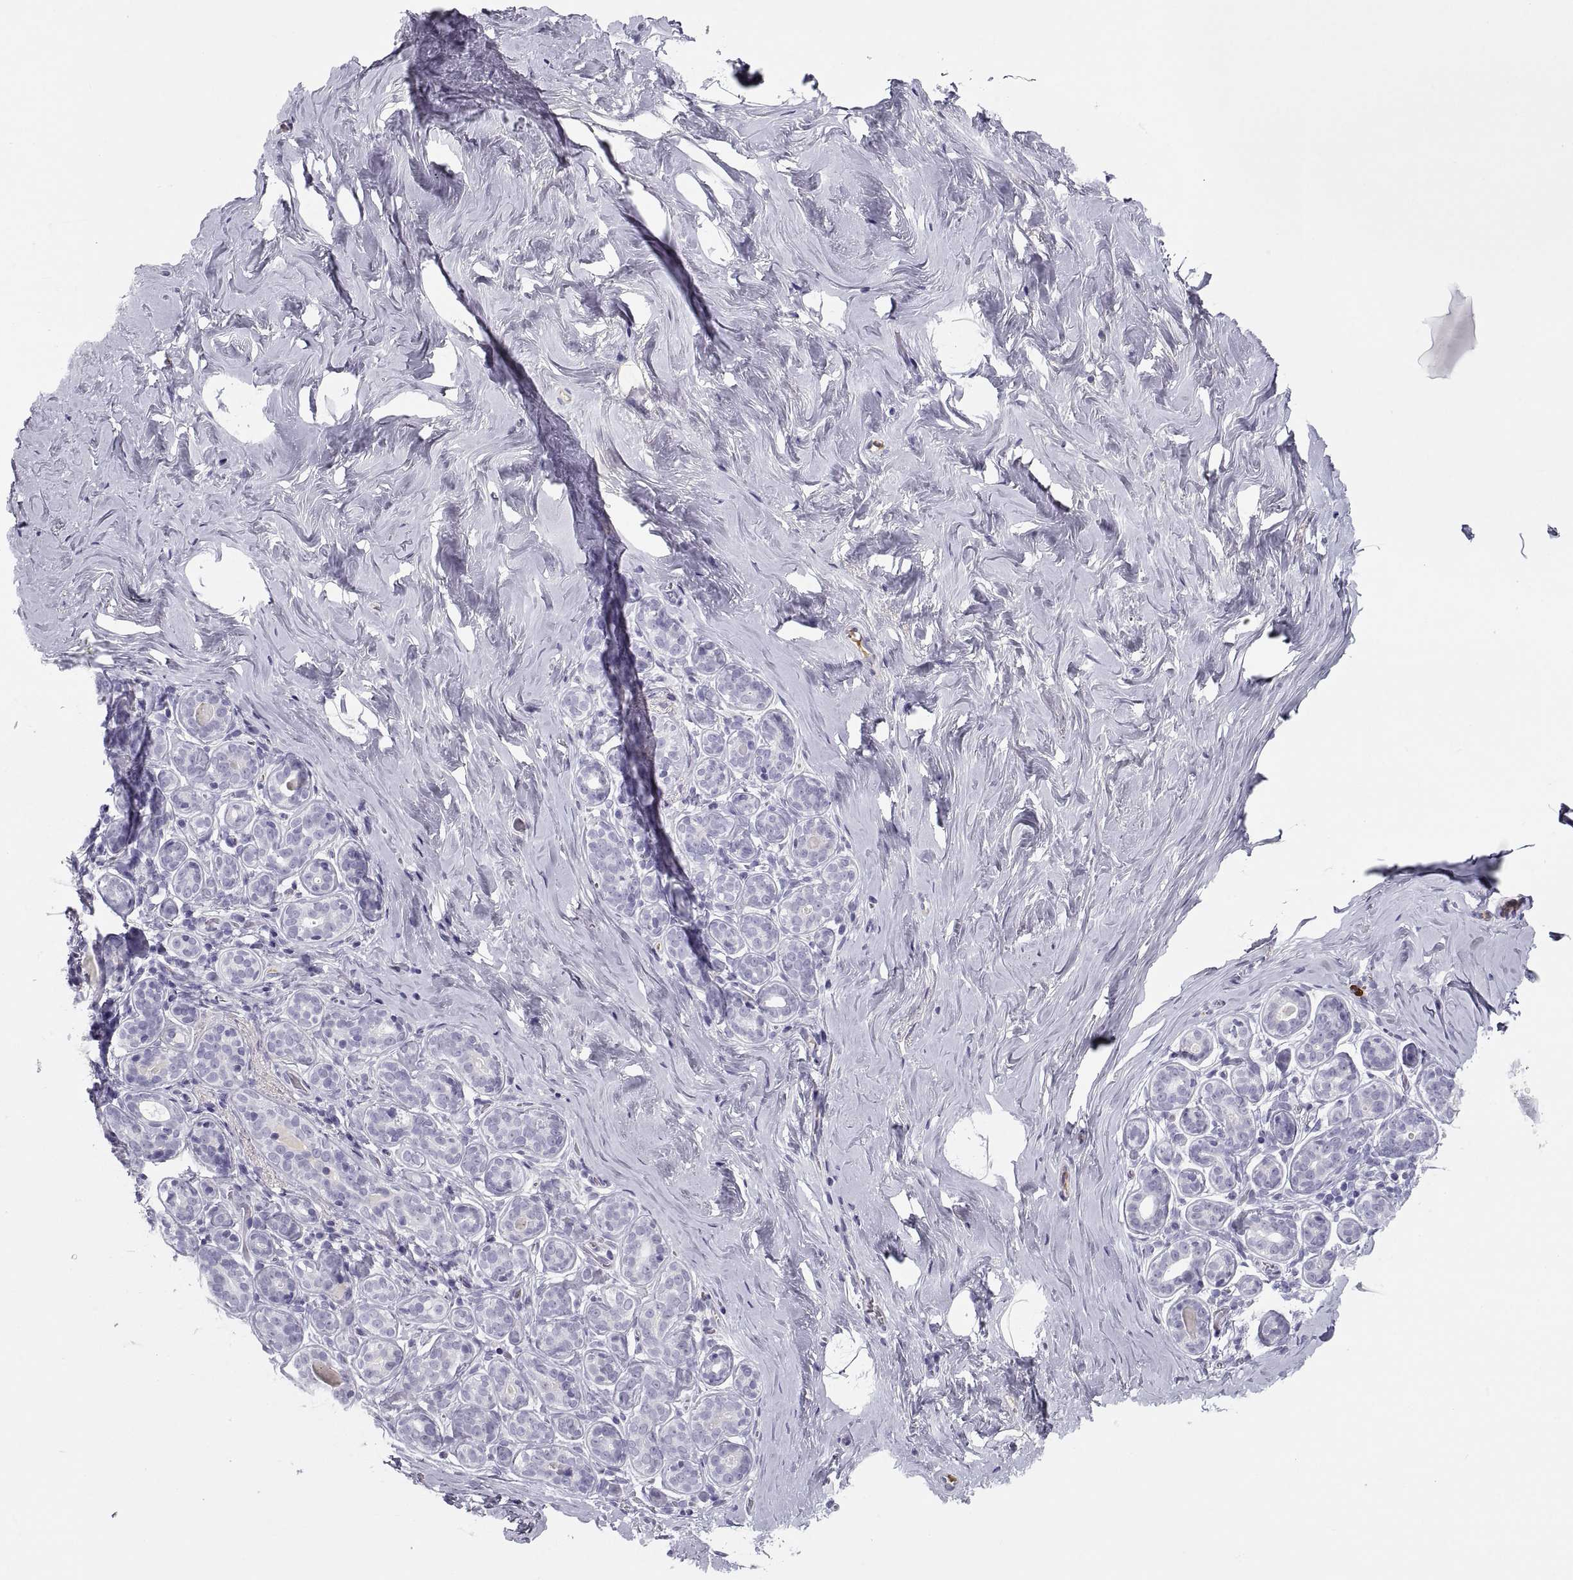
{"staining": {"intensity": "negative", "quantity": "none", "location": "none"}, "tissue": "breast", "cell_type": "Adipocytes", "image_type": "normal", "snomed": [{"axis": "morphology", "description": "Normal tissue, NOS"}, {"axis": "topography", "description": "Skin"}, {"axis": "topography", "description": "Breast"}], "caption": "A high-resolution image shows immunohistochemistry staining of benign breast, which displays no significant staining in adipocytes.", "gene": "MAGEB2", "patient": {"sex": "female", "age": 43}}